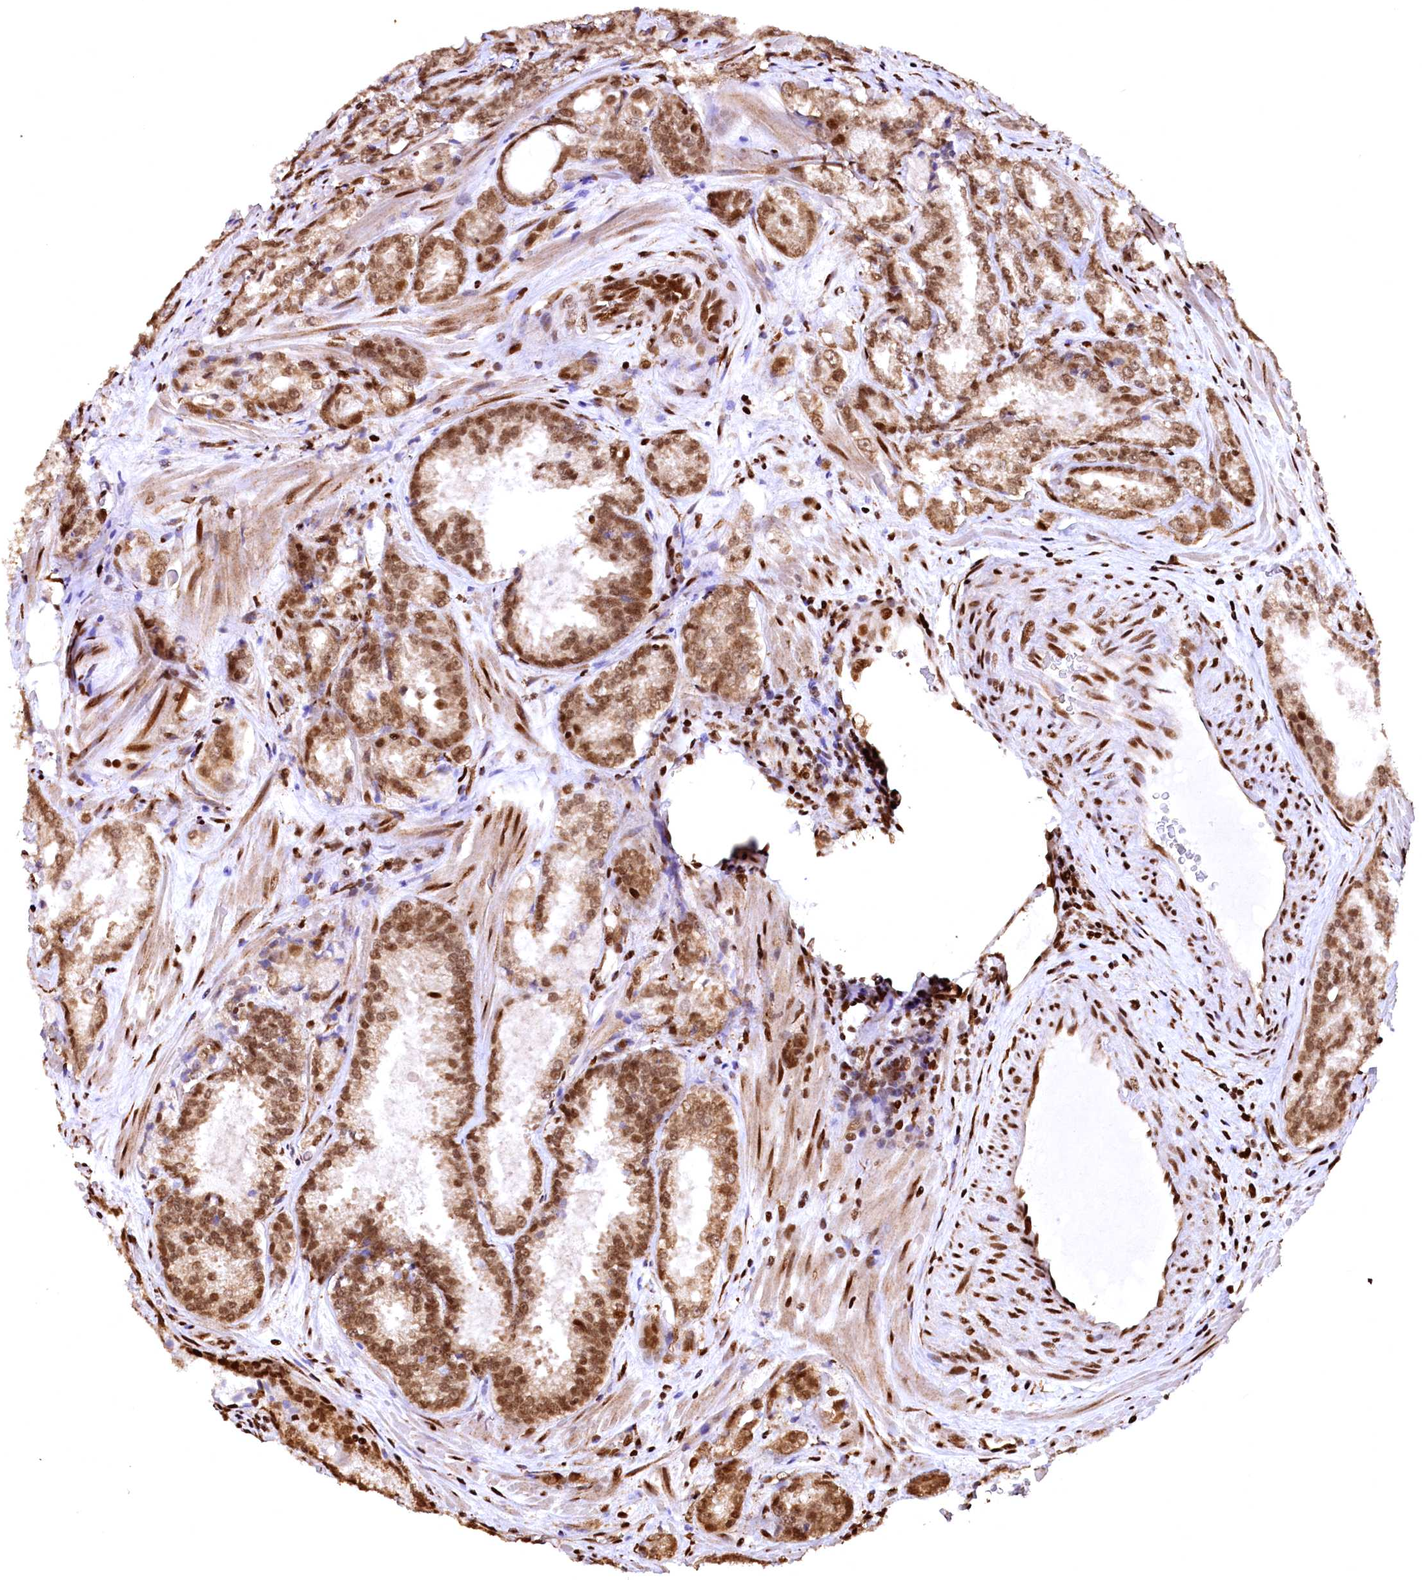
{"staining": {"intensity": "moderate", "quantity": ">75%", "location": "cytoplasmic/membranous,nuclear"}, "tissue": "prostate cancer", "cell_type": "Tumor cells", "image_type": "cancer", "snomed": [{"axis": "morphology", "description": "Adenocarcinoma, Low grade"}, {"axis": "topography", "description": "Prostate"}], "caption": "A micrograph showing moderate cytoplasmic/membranous and nuclear staining in about >75% of tumor cells in prostate adenocarcinoma (low-grade), as visualized by brown immunohistochemical staining.", "gene": "PDS5B", "patient": {"sex": "male", "age": 47}}